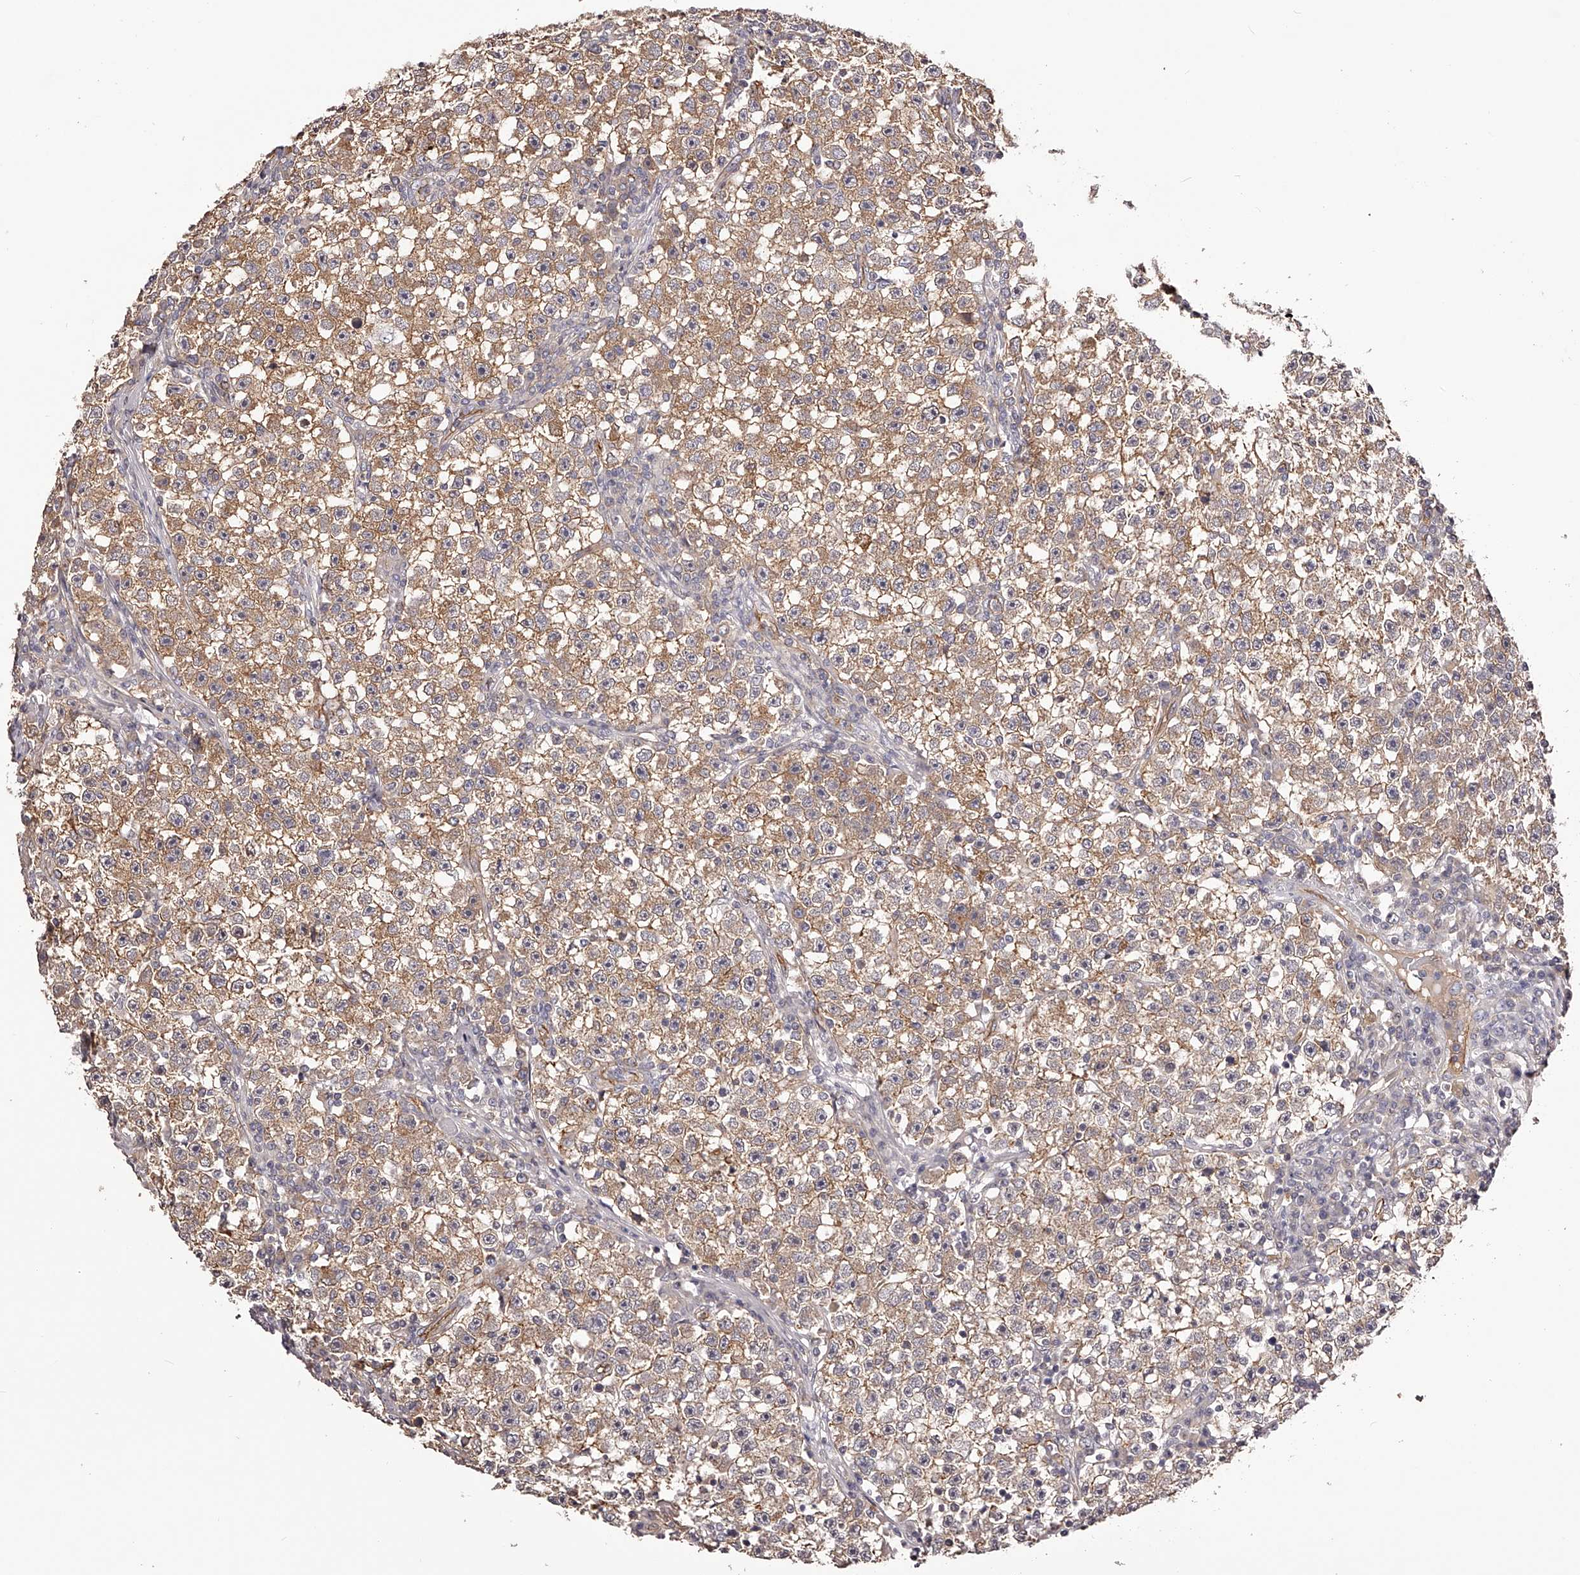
{"staining": {"intensity": "moderate", "quantity": ">75%", "location": "cytoplasmic/membranous"}, "tissue": "testis cancer", "cell_type": "Tumor cells", "image_type": "cancer", "snomed": [{"axis": "morphology", "description": "Seminoma, NOS"}, {"axis": "topography", "description": "Testis"}], "caption": "A brown stain shows moderate cytoplasmic/membranous staining of a protein in human testis cancer (seminoma) tumor cells.", "gene": "LTV1", "patient": {"sex": "male", "age": 22}}